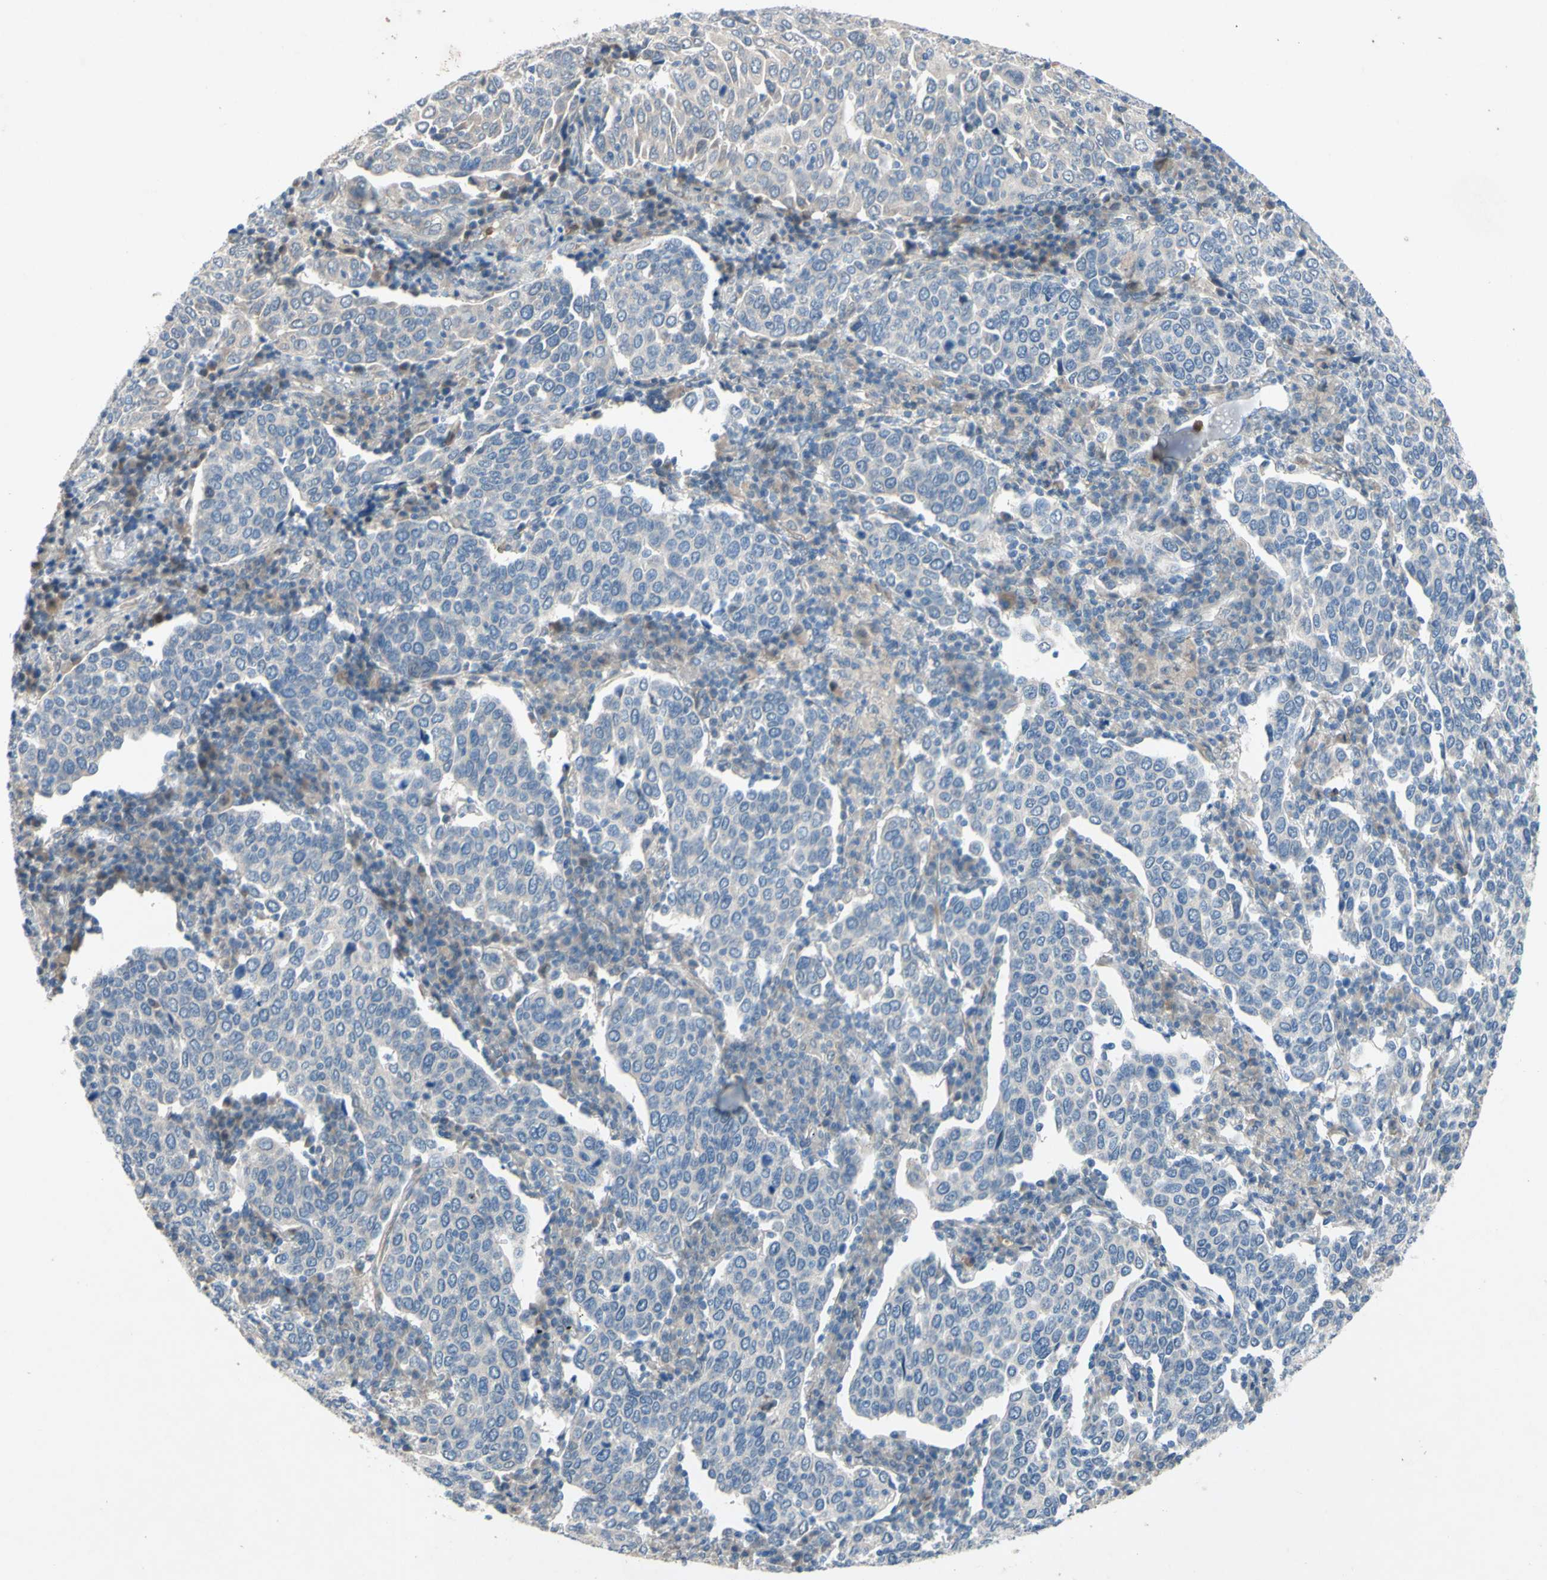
{"staining": {"intensity": "weak", "quantity": ">75%", "location": "cytoplasmic/membranous"}, "tissue": "cervical cancer", "cell_type": "Tumor cells", "image_type": "cancer", "snomed": [{"axis": "morphology", "description": "Squamous cell carcinoma, NOS"}, {"axis": "topography", "description": "Cervix"}], "caption": "Weak cytoplasmic/membranous positivity for a protein is identified in approximately >75% of tumor cells of cervical squamous cell carcinoma using immunohistochemistry.", "gene": "GRAMD2B", "patient": {"sex": "female", "age": 40}}